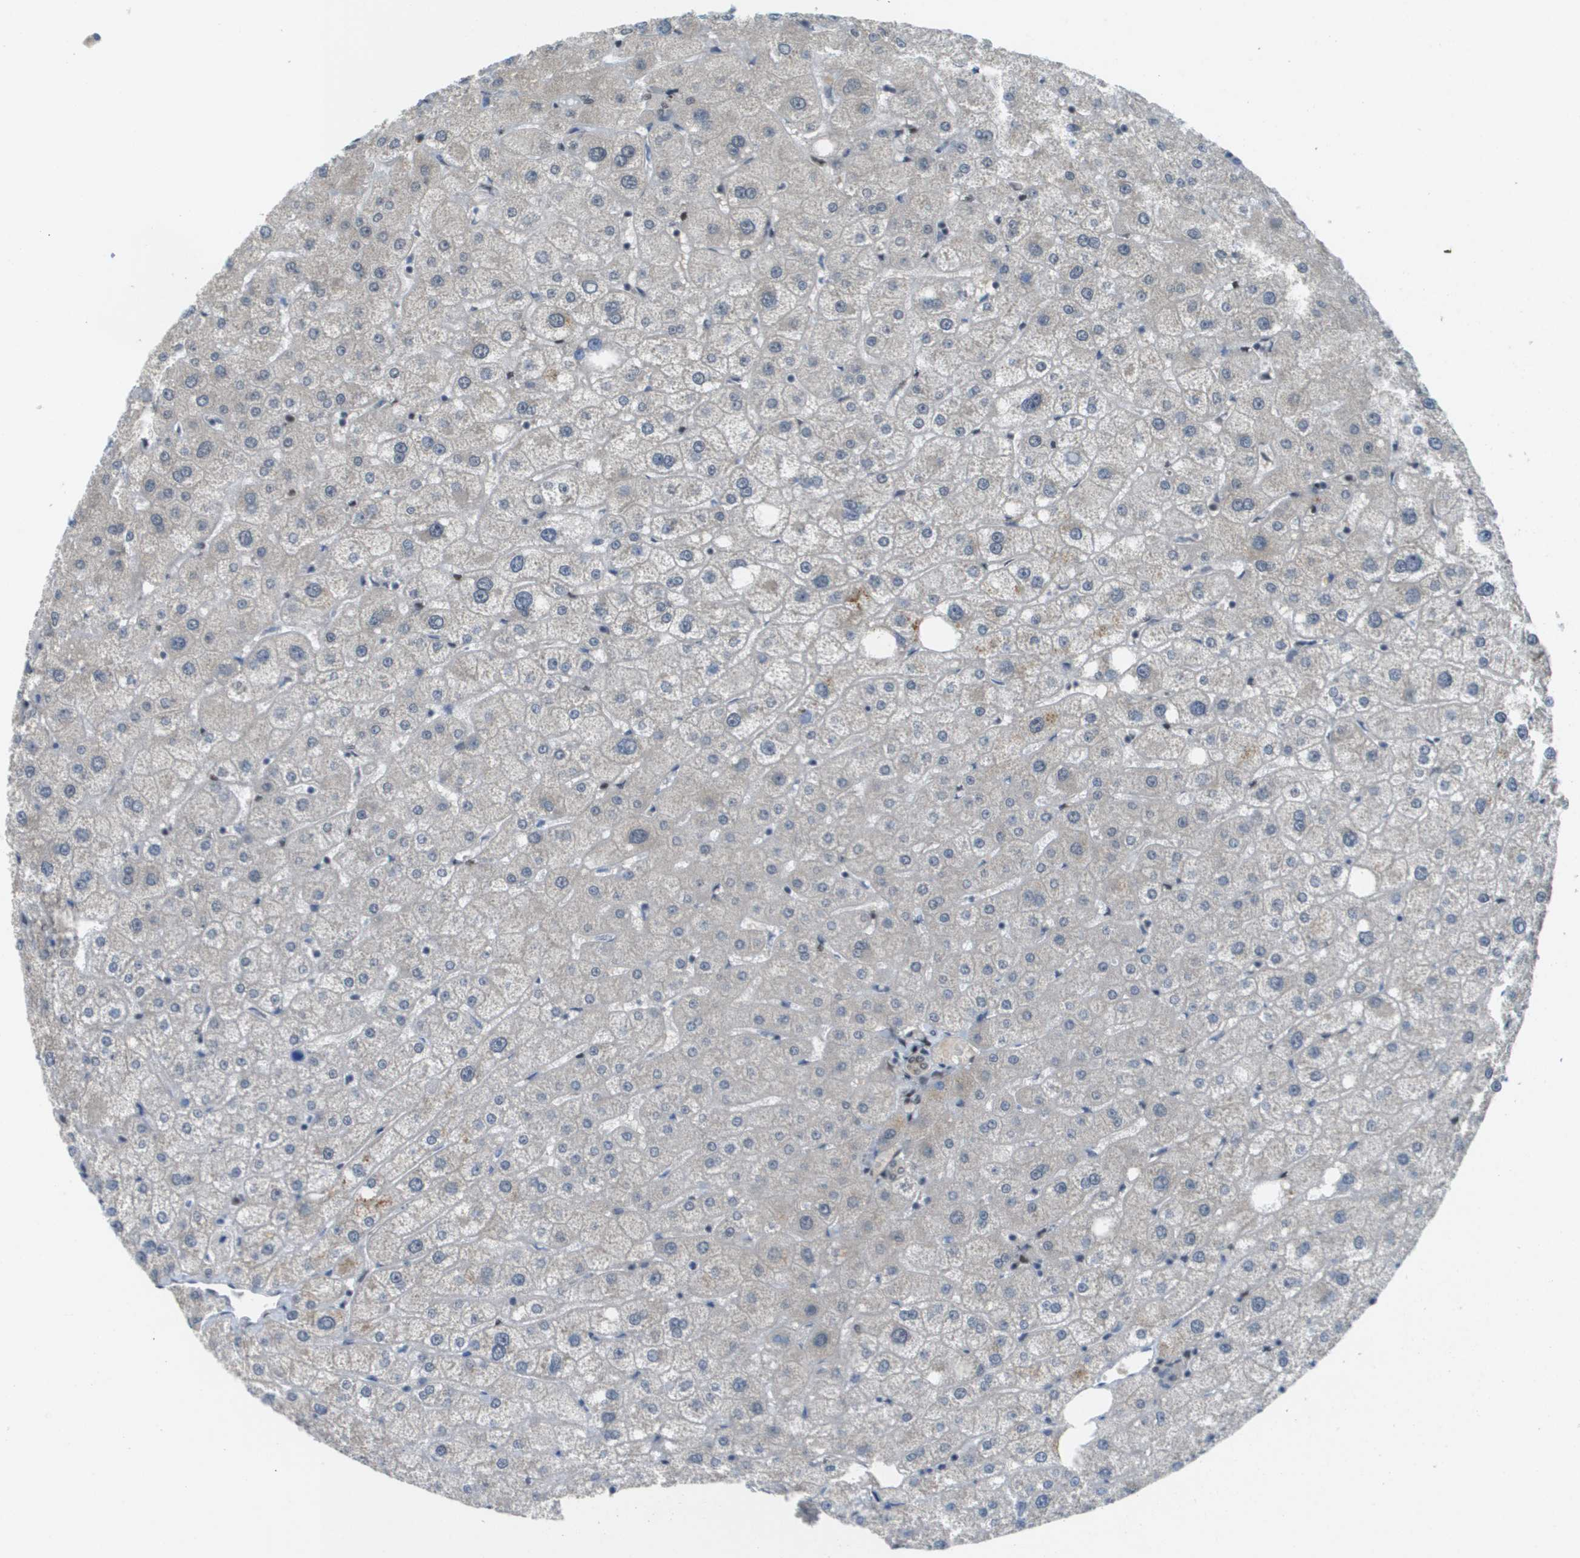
{"staining": {"intensity": "weak", "quantity": "25%-75%", "location": "nuclear"}, "tissue": "liver", "cell_type": "Cholangiocytes", "image_type": "normal", "snomed": [{"axis": "morphology", "description": "Normal tissue, NOS"}, {"axis": "topography", "description": "Liver"}], "caption": "About 25%-75% of cholangiocytes in unremarkable human liver display weak nuclear protein expression as visualized by brown immunohistochemical staining.", "gene": "ARID1B", "patient": {"sex": "male", "age": 73}}